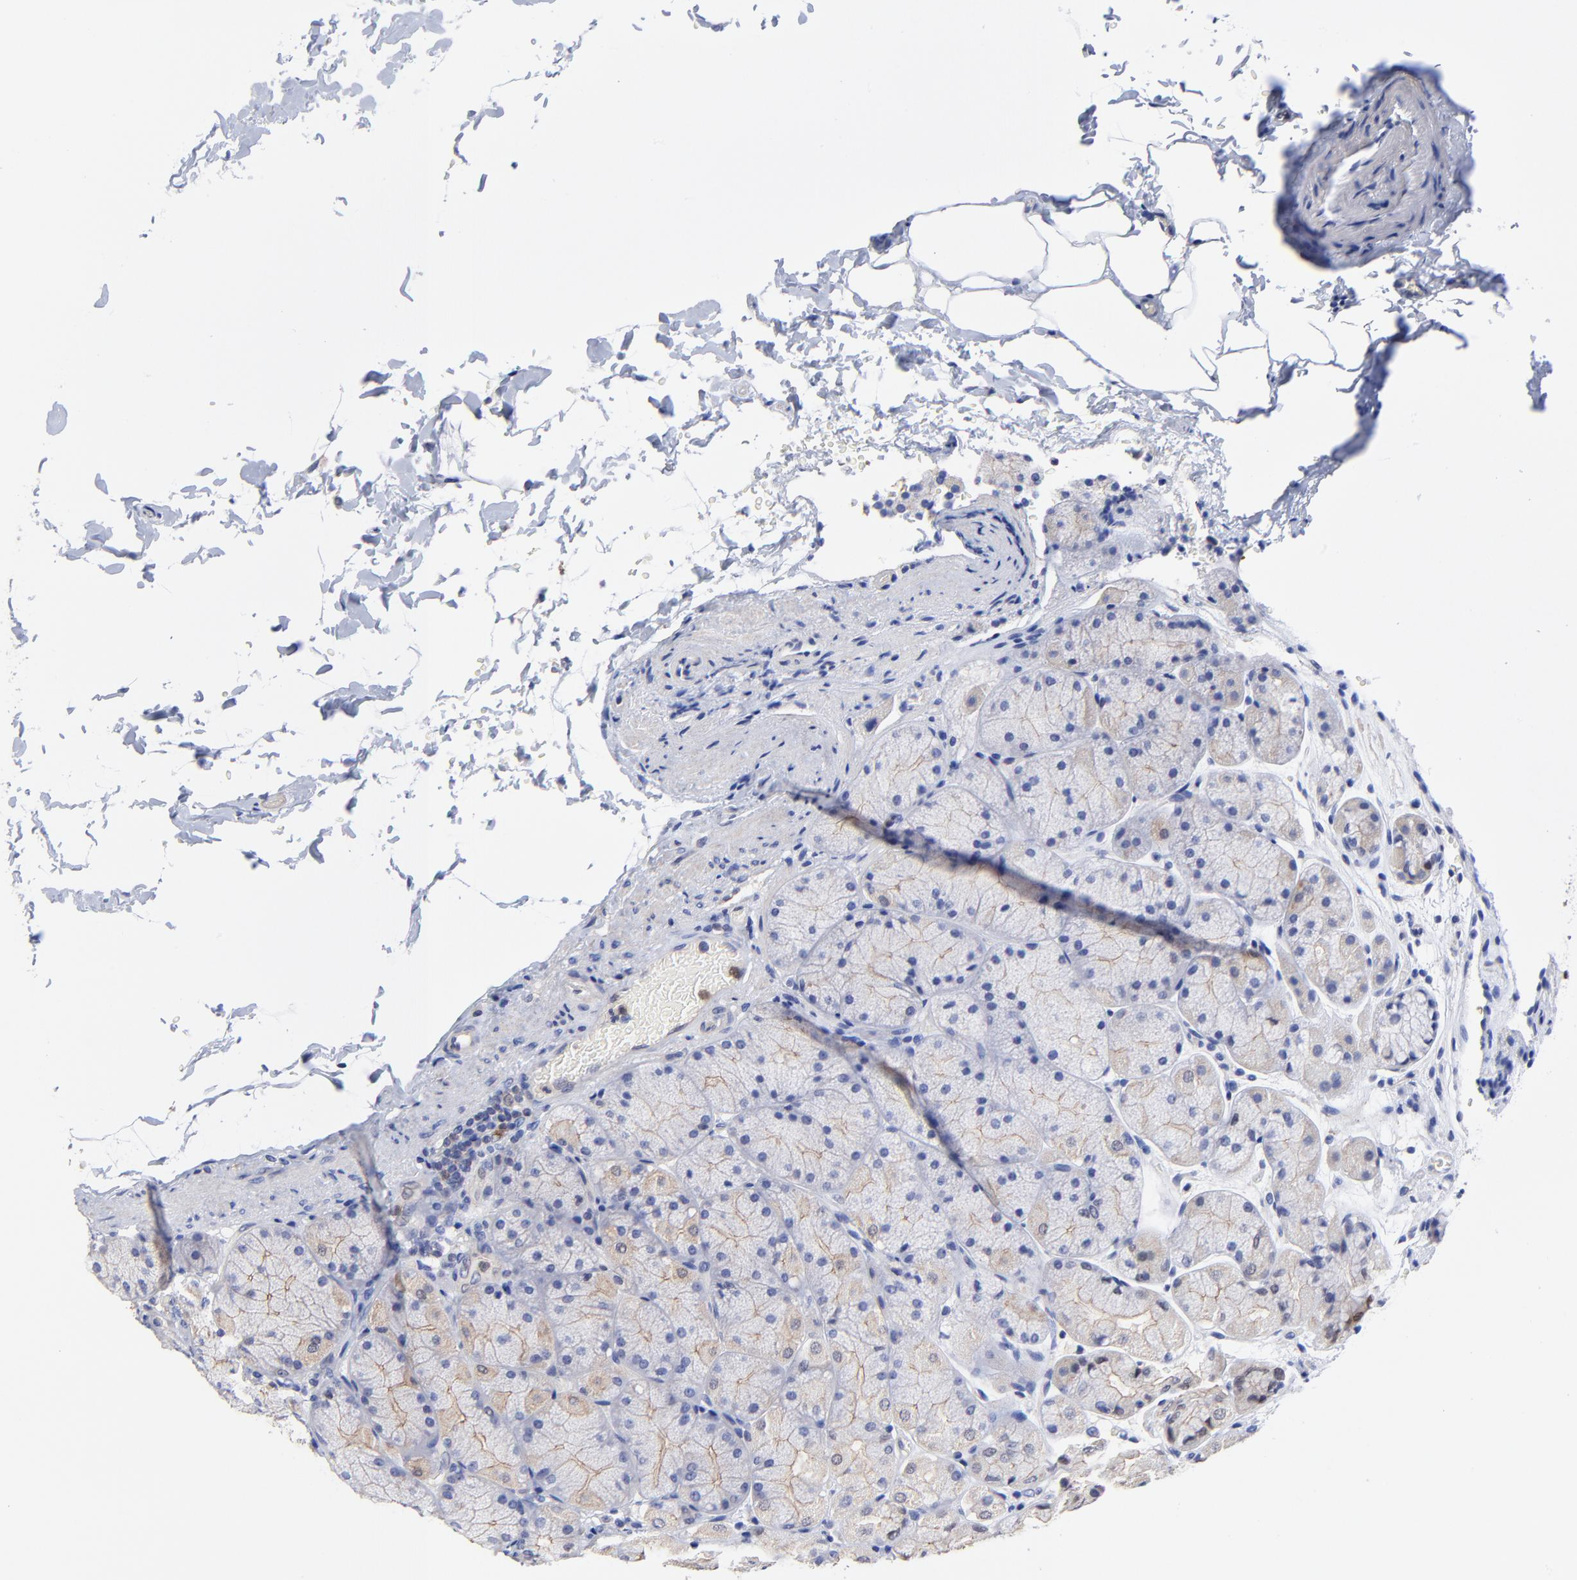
{"staining": {"intensity": "moderate", "quantity": "25%-75%", "location": "cytoplasmic/membranous,nuclear"}, "tissue": "stomach", "cell_type": "Glandular cells", "image_type": "normal", "snomed": [{"axis": "morphology", "description": "Normal tissue, NOS"}, {"axis": "topography", "description": "Stomach, upper"}], "caption": "Immunohistochemical staining of benign human stomach shows moderate cytoplasmic/membranous,nuclear protein staining in approximately 25%-75% of glandular cells.", "gene": "DCTPP1", "patient": {"sex": "female", "age": 56}}